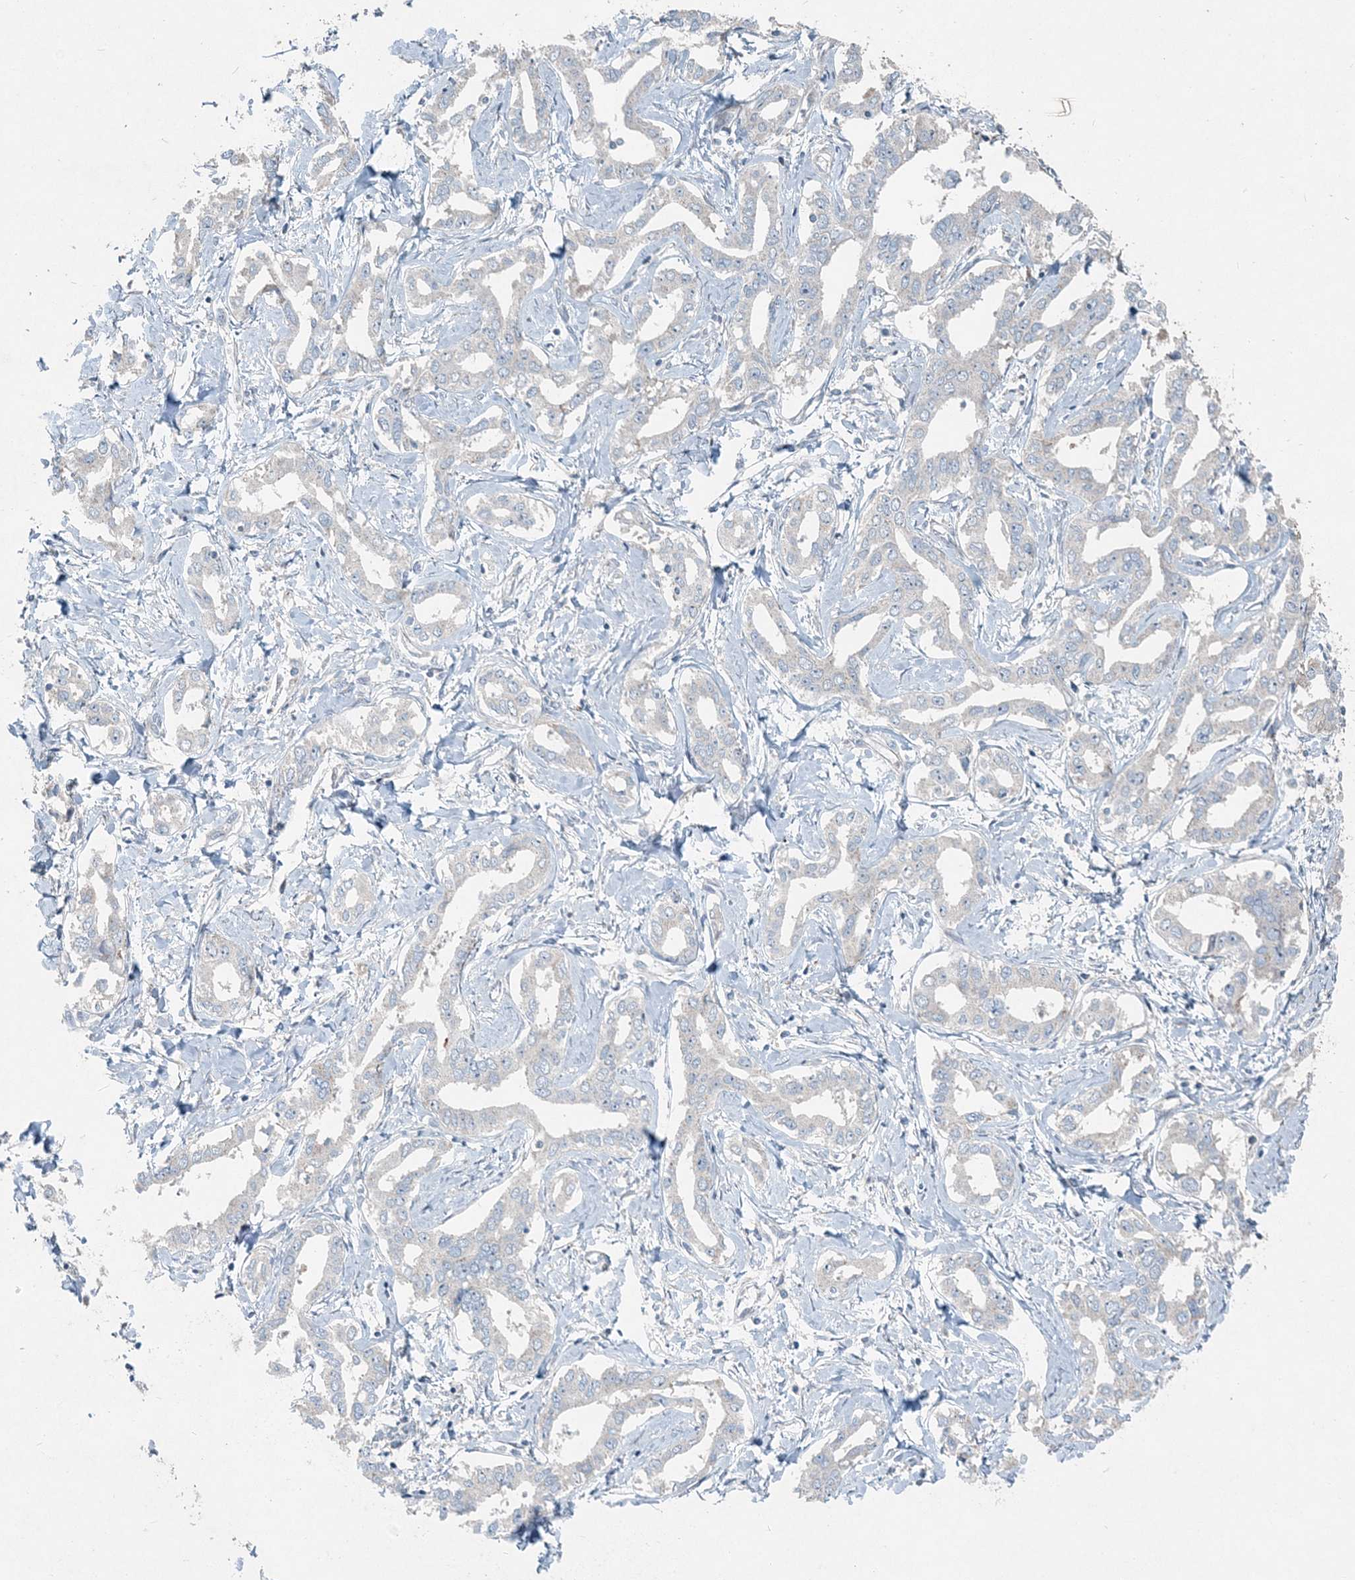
{"staining": {"intensity": "negative", "quantity": "none", "location": "none"}, "tissue": "liver cancer", "cell_type": "Tumor cells", "image_type": "cancer", "snomed": [{"axis": "morphology", "description": "Cholangiocarcinoma"}, {"axis": "topography", "description": "Liver"}], "caption": "Immunohistochemistry (IHC) image of liver cancer stained for a protein (brown), which demonstrates no staining in tumor cells. The staining is performed using DAB (3,3'-diaminobenzidine) brown chromogen with nuclei counter-stained in using hematoxylin.", "gene": "INTU", "patient": {"sex": "male", "age": 59}}